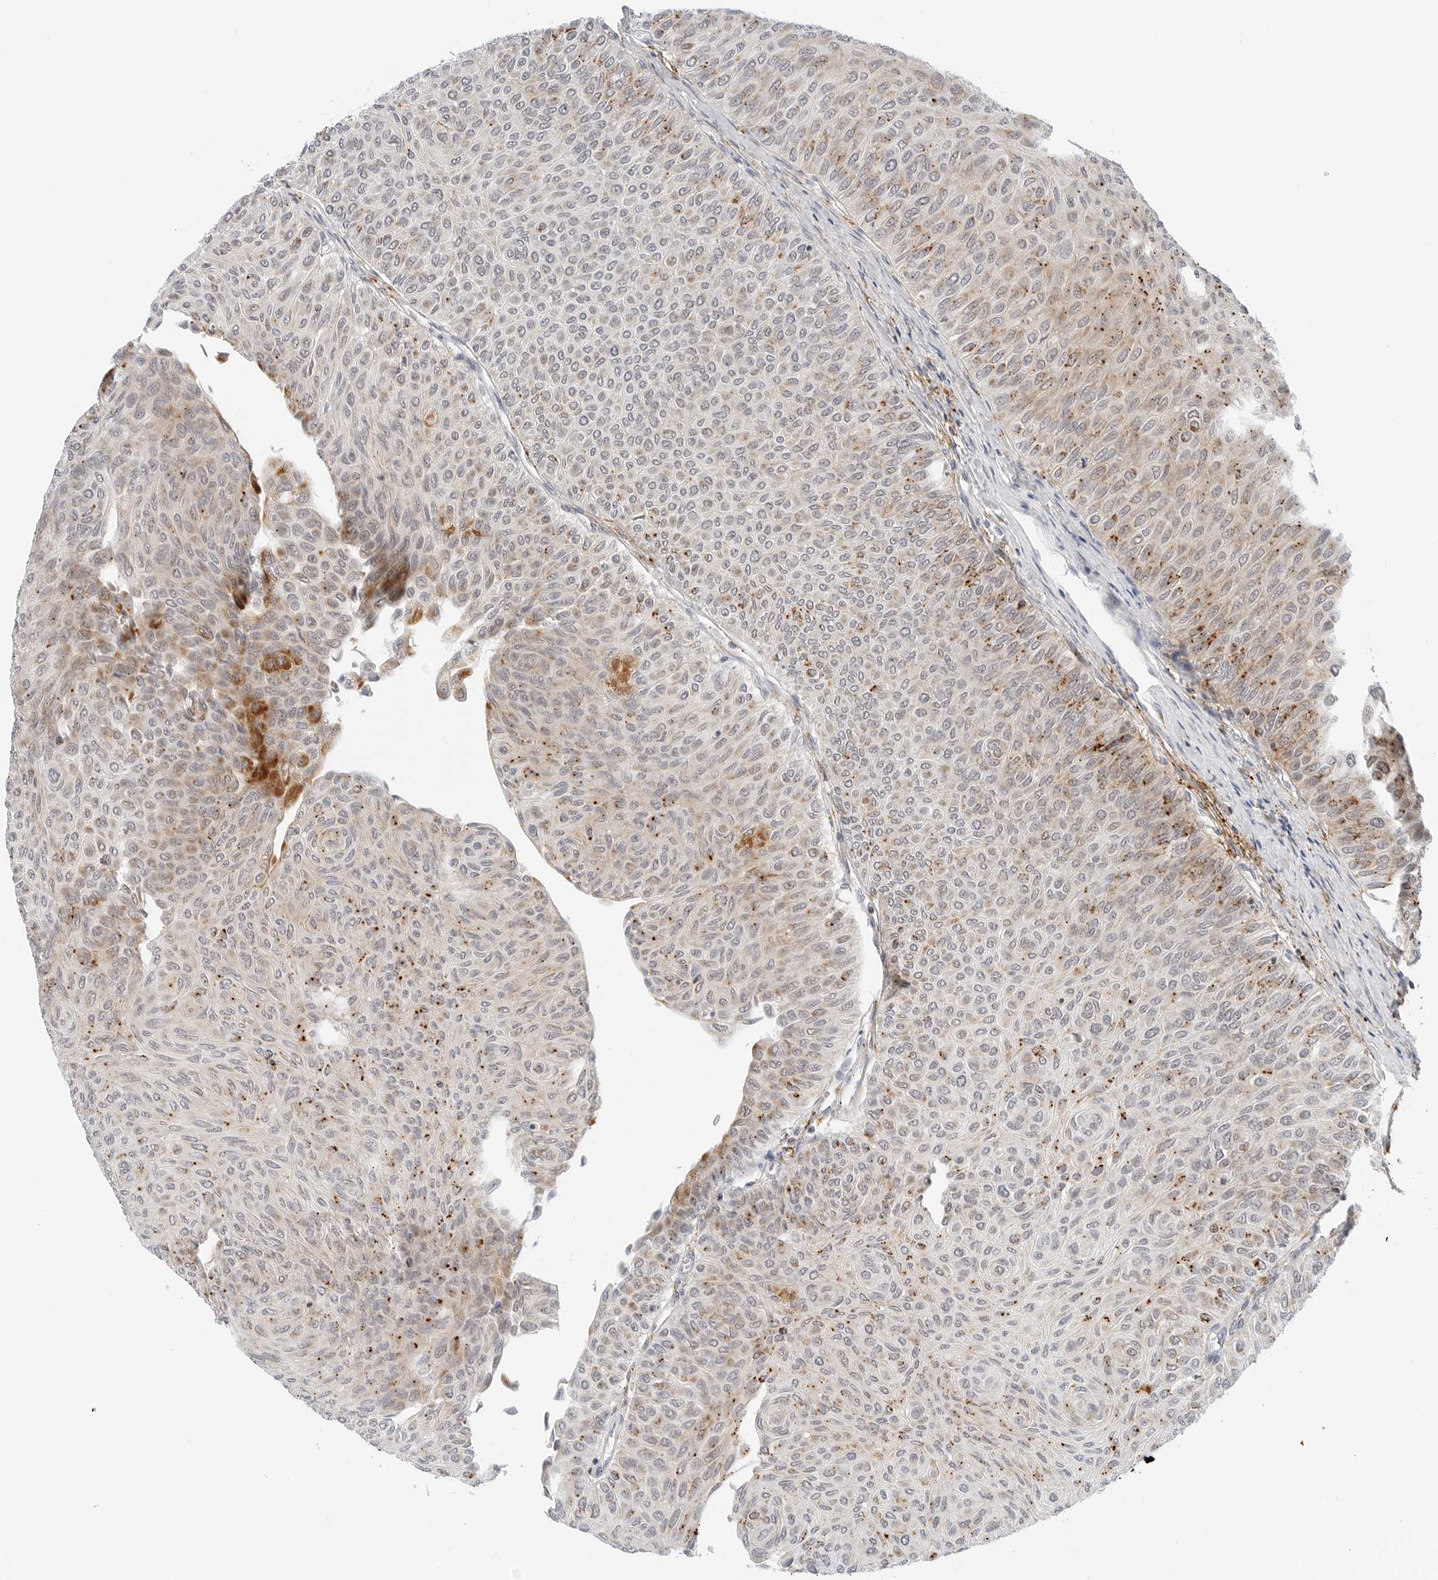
{"staining": {"intensity": "moderate", "quantity": "<25%", "location": "cytoplasmic/membranous"}, "tissue": "urothelial cancer", "cell_type": "Tumor cells", "image_type": "cancer", "snomed": [{"axis": "morphology", "description": "Urothelial carcinoma, Low grade"}, {"axis": "topography", "description": "Urinary bladder"}], "caption": "A brown stain highlights moderate cytoplasmic/membranous positivity of a protein in urothelial cancer tumor cells.", "gene": "TSEN2", "patient": {"sex": "male", "age": 78}}